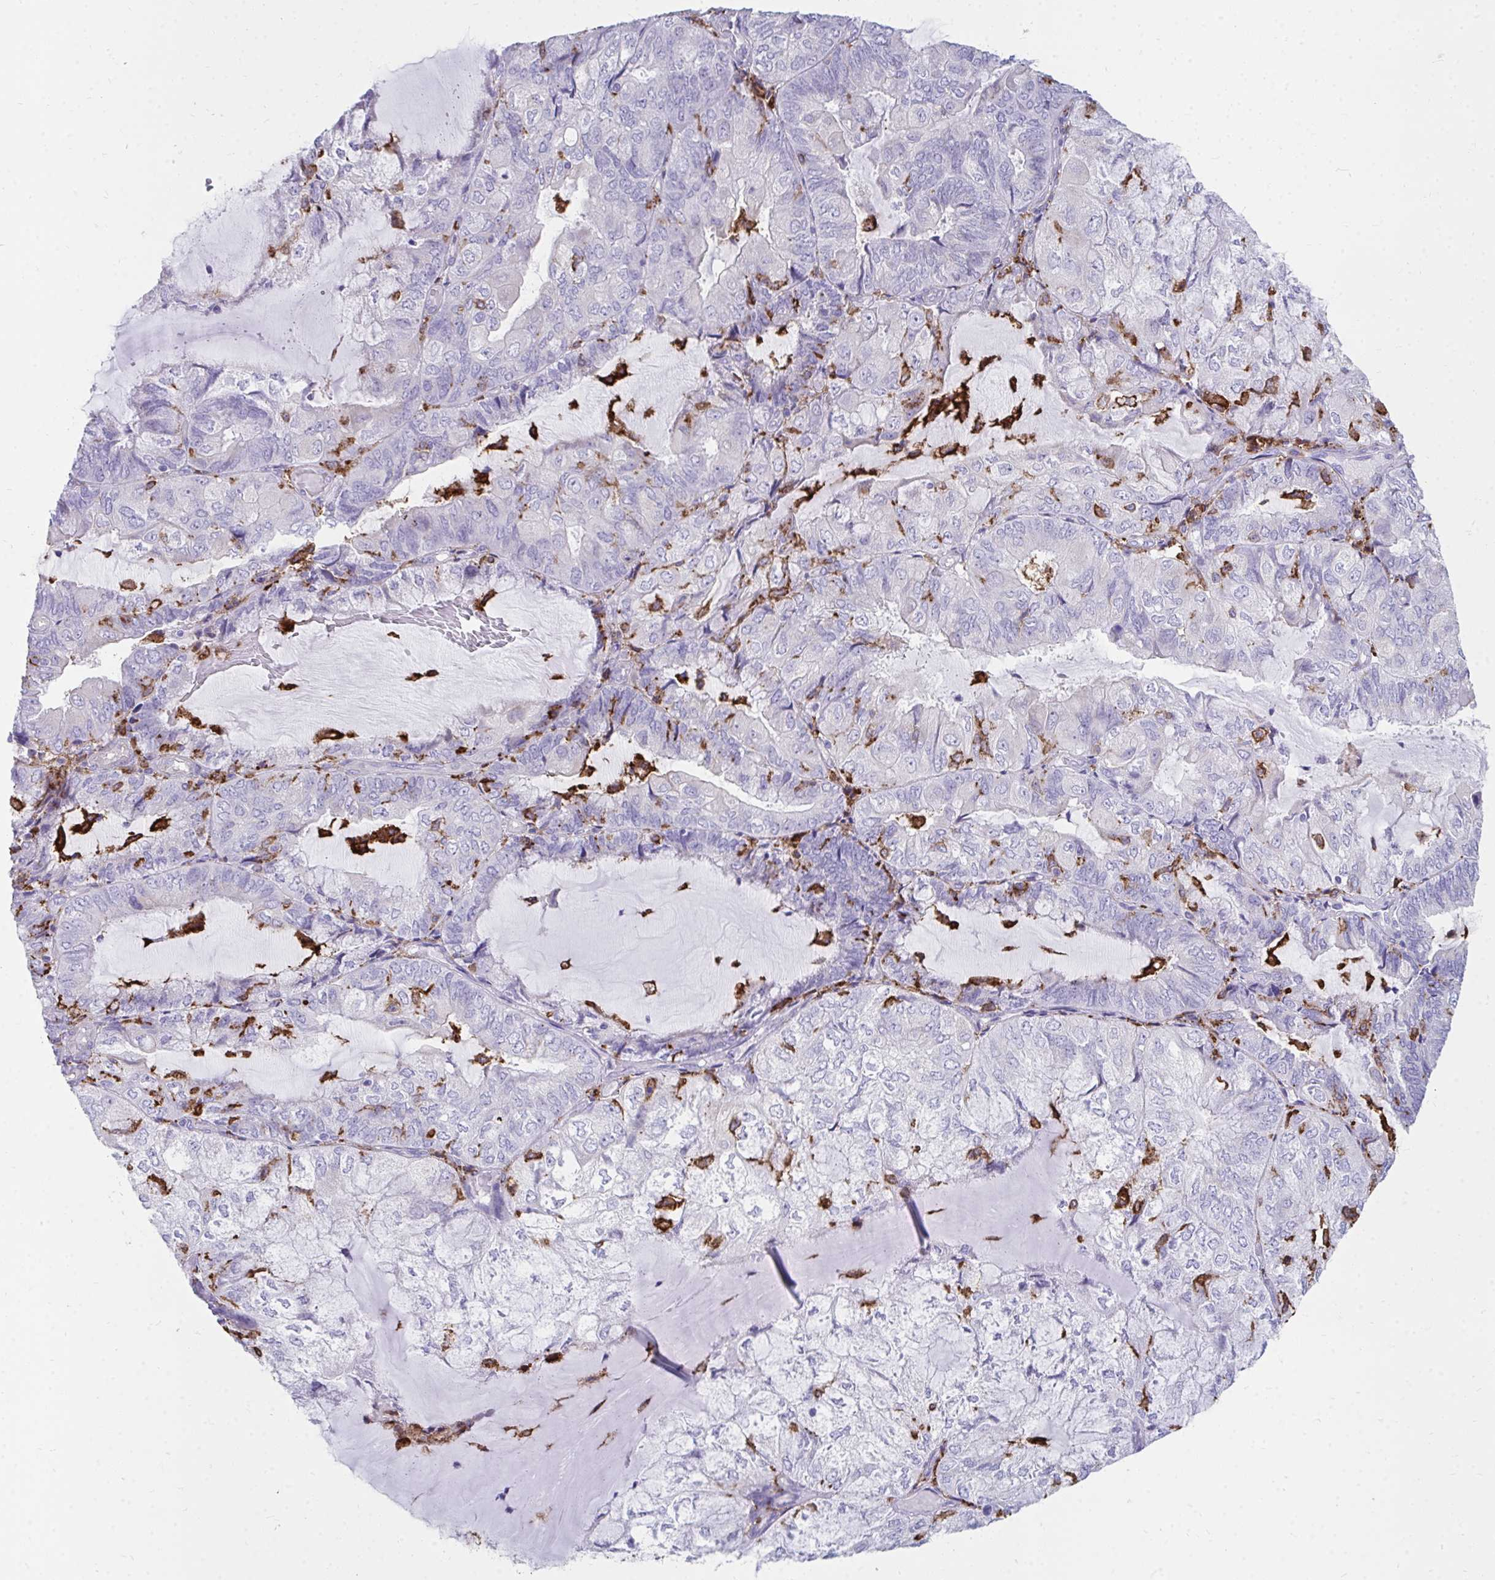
{"staining": {"intensity": "negative", "quantity": "none", "location": "none"}, "tissue": "endometrial cancer", "cell_type": "Tumor cells", "image_type": "cancer", "snomed": [{"axis": "morphology", "description": "Adenocarcinoma, NOS"}, {"axis": "topography", "description": "Endometrium"}], "caption": "This is an immunohistochemistry histopathology image of human adenocarcinoma (endometrial). There is no staining in tumor cells.", "gene": "CD163", "patient": {"sex": "female", "age": 81}}